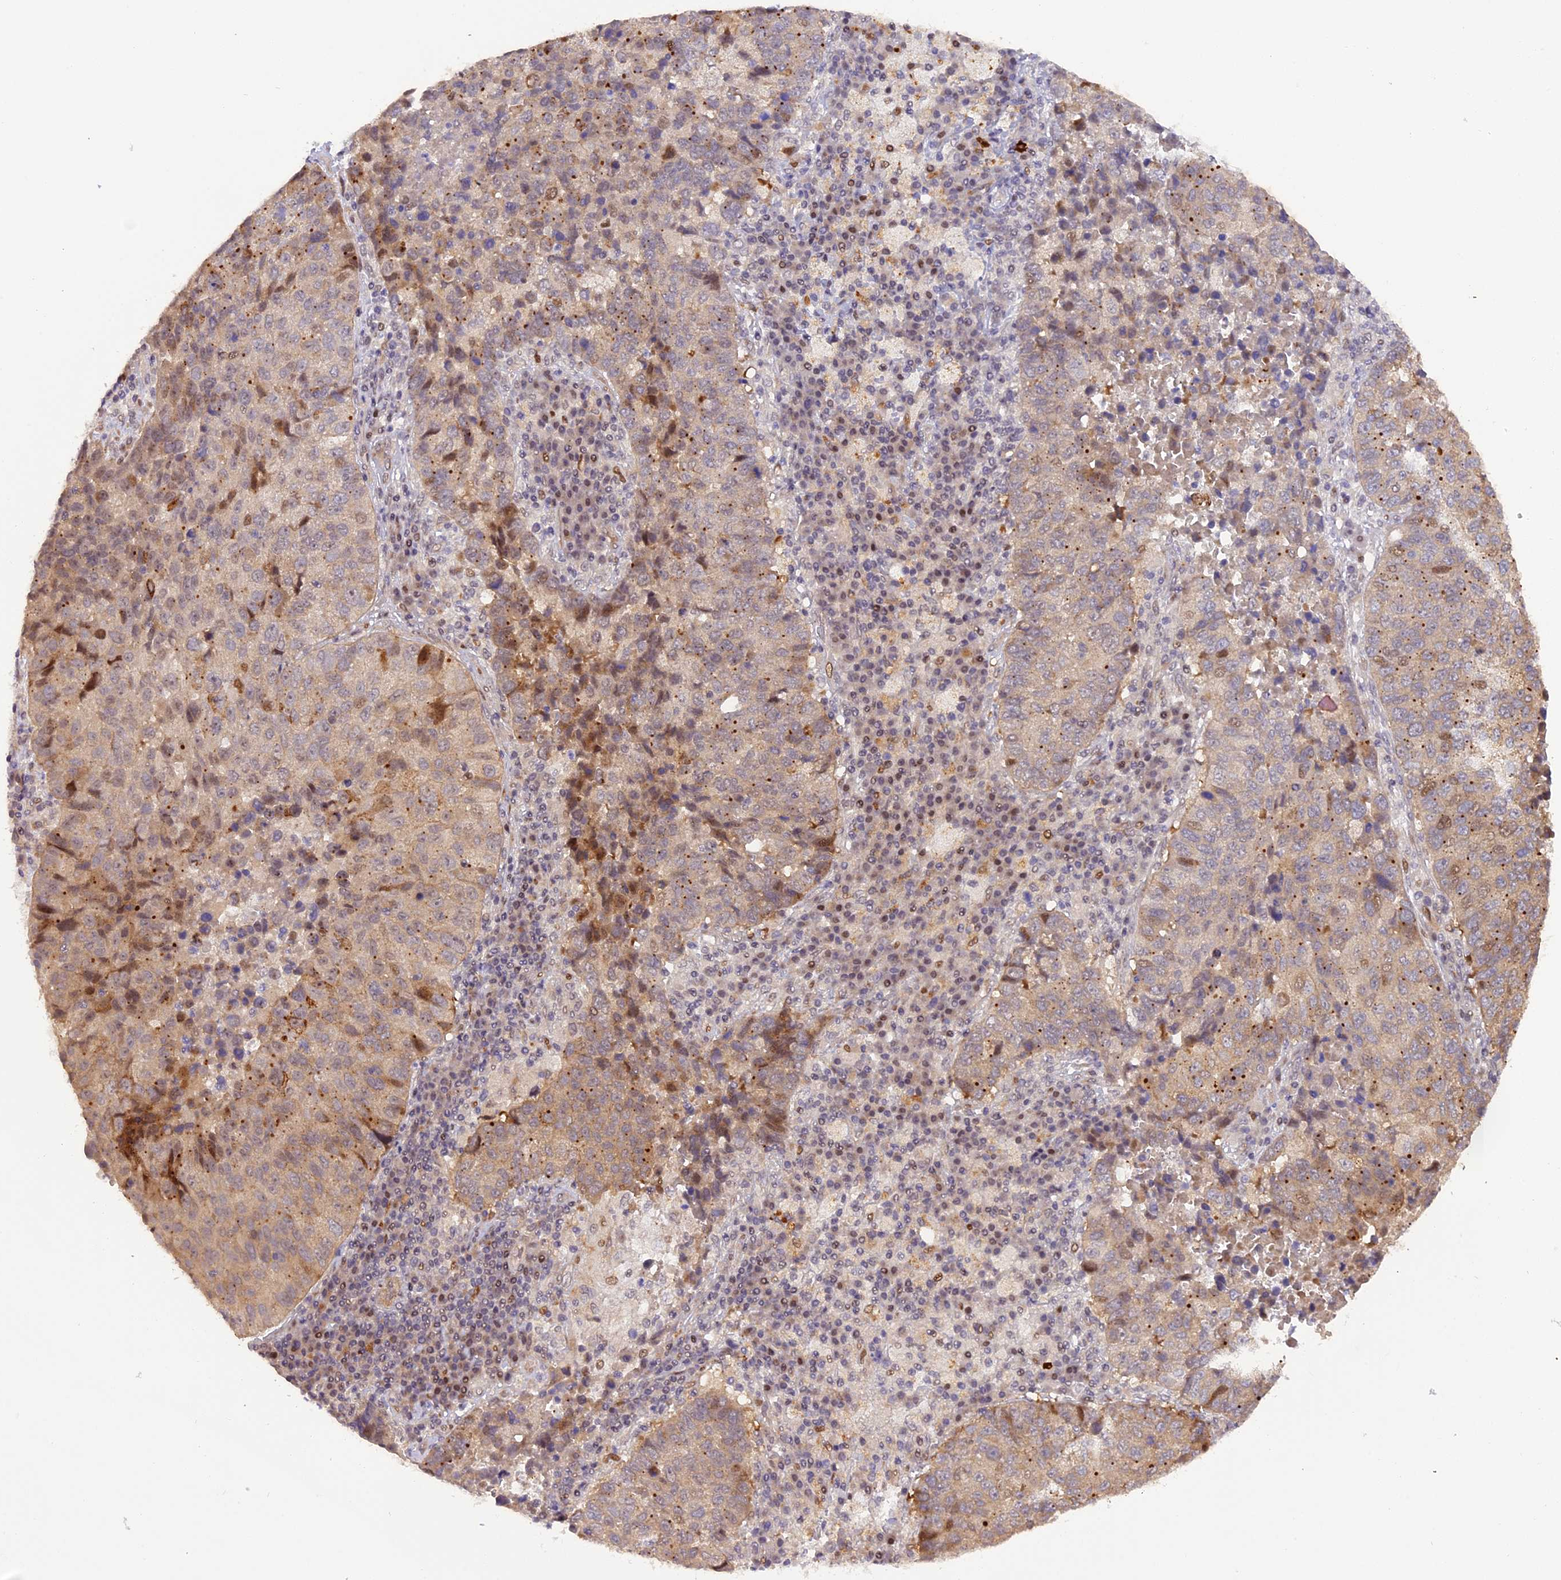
{"staining": {"intensity": "weak", "quantity": "25%-75%", "location": "cytoplasmic/membranous,nuclear"}, "tissue": "lung cancer", "cell_type": "Tumor cells", "image_type": "cancer", "snomed": [{"axis": "morphology", "description": "Squamous cell carcinoma, NOS"}, {"axis": "topography", "description": "Lung"}], "caption": "This photomicrograph reveals IHC staining of squamous cell carcinoma (lung), with low weak cytoplasmic/membranous and nuclear positivity in about 25%-75% of tumor cells.", "gene": "SAMD4A", "patient": {"sex": "male", "age": 73}}